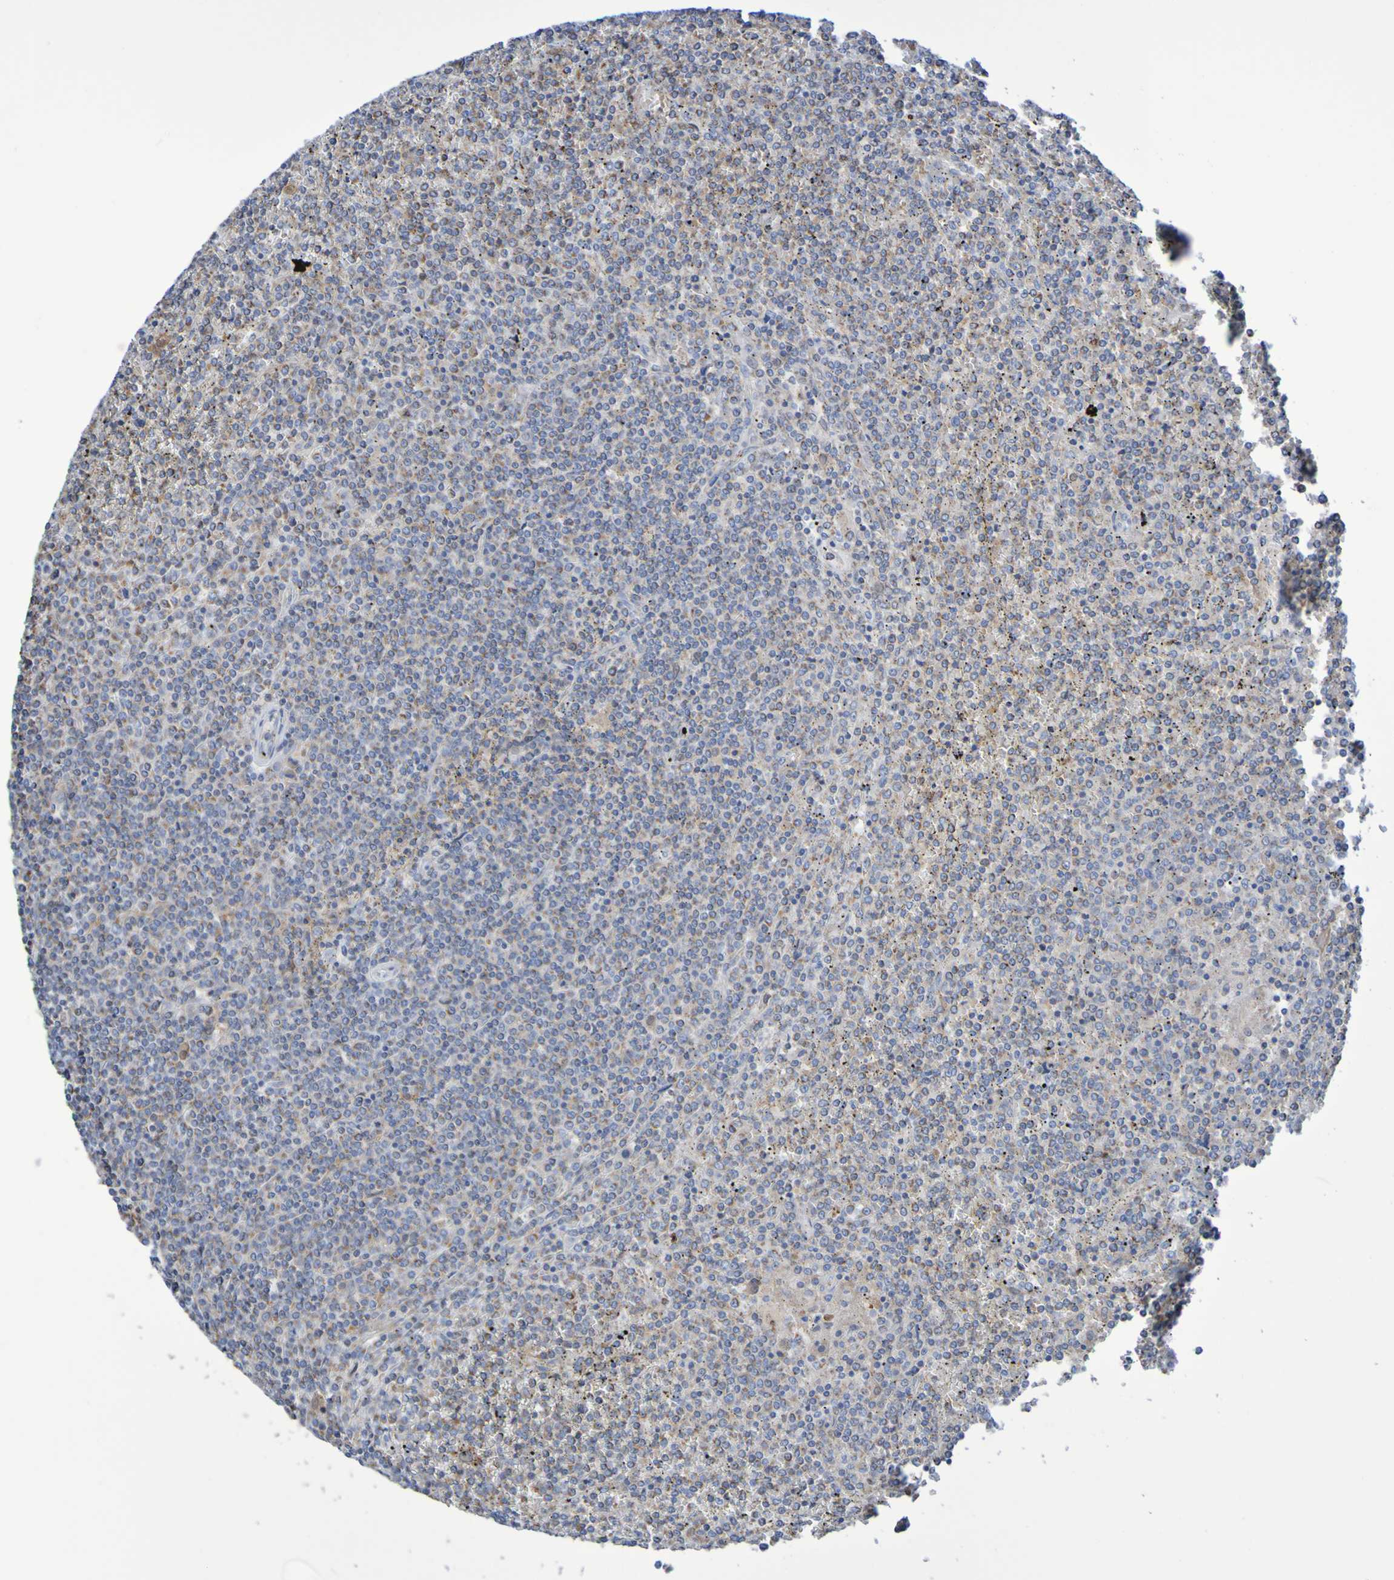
{"staining": {"intensity": "weak", "quantity": ">75%", "location": "cytoplasmic/membranous"}, "tissue": "lymphoma", "cell_type": "Tumor cells", "image_type": "cancer", "snomed": [{"axis": "morphology", "description": "Malignant lymphoma, non-Hodgkin's type, Low grade"}, {"axis": "topography", "description": "Spleen"}], "caption": "Lymphoma stained with a brown dye demonstrates weak cytoplasmic/membranous positive staining in about >75% of tumor cells.", "gene": "CNTN2", "patient": {"sex": "female", "age": 19}}